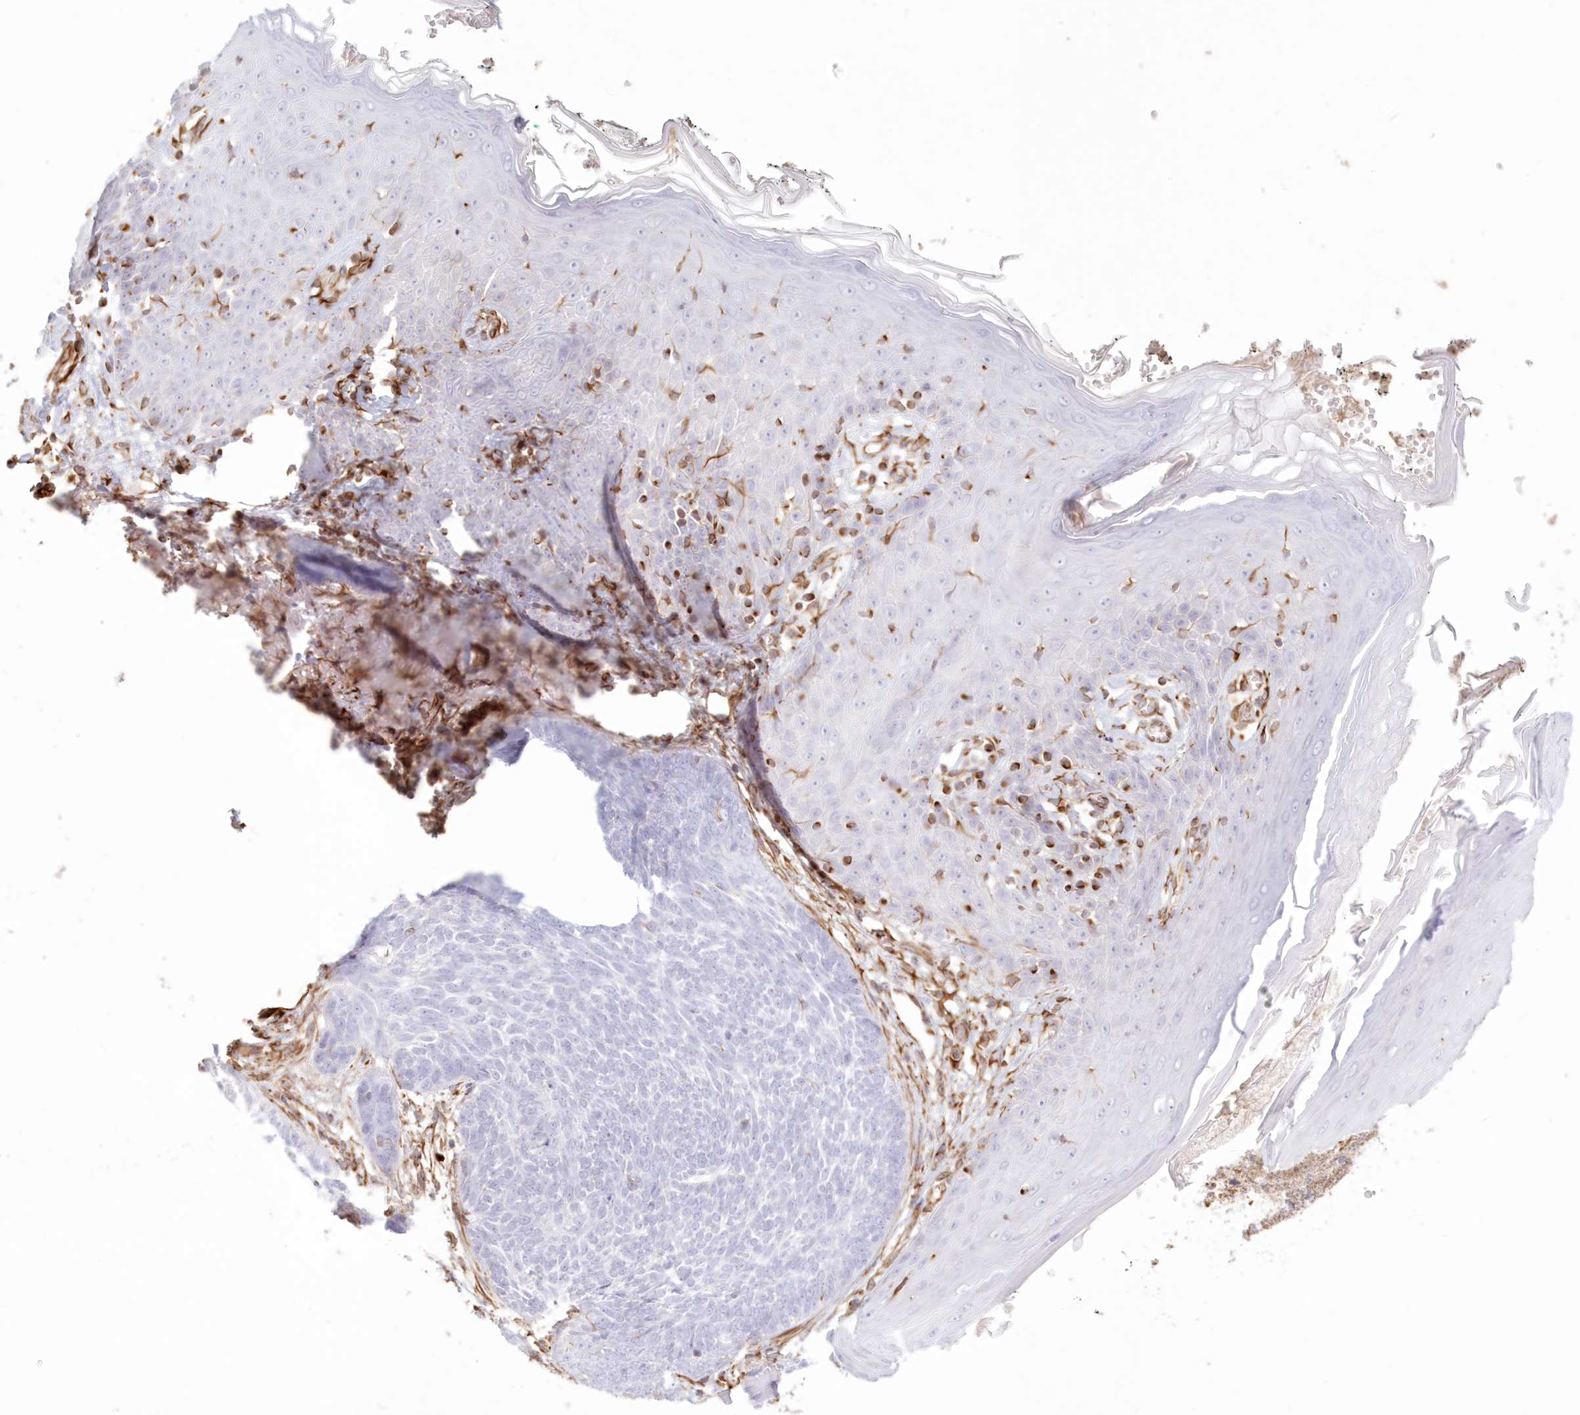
{"staining": {"intensity": "negative", "quantity": "none", "location": "none"}, "tissue": "skin cancer", "cell_type": "Tumor cells", "image_type": "cancer", "snomed": [{"axis": "morphology", "description": "Normal tissue, NOS"}, {"axis": "morphology", "description": "Basal cell carcinoma"}, {"axis": "topography", "description": "Skin"}], "caption": "Immunohistochemistry histopathology image of neoplastic tissue: human basal cell carcinoma (skin) stained with DAB exhibits no significant protein positivity in tumor cells.", "gene": "DMRTB1", "patient": {"sex": "male", "age": 64}}